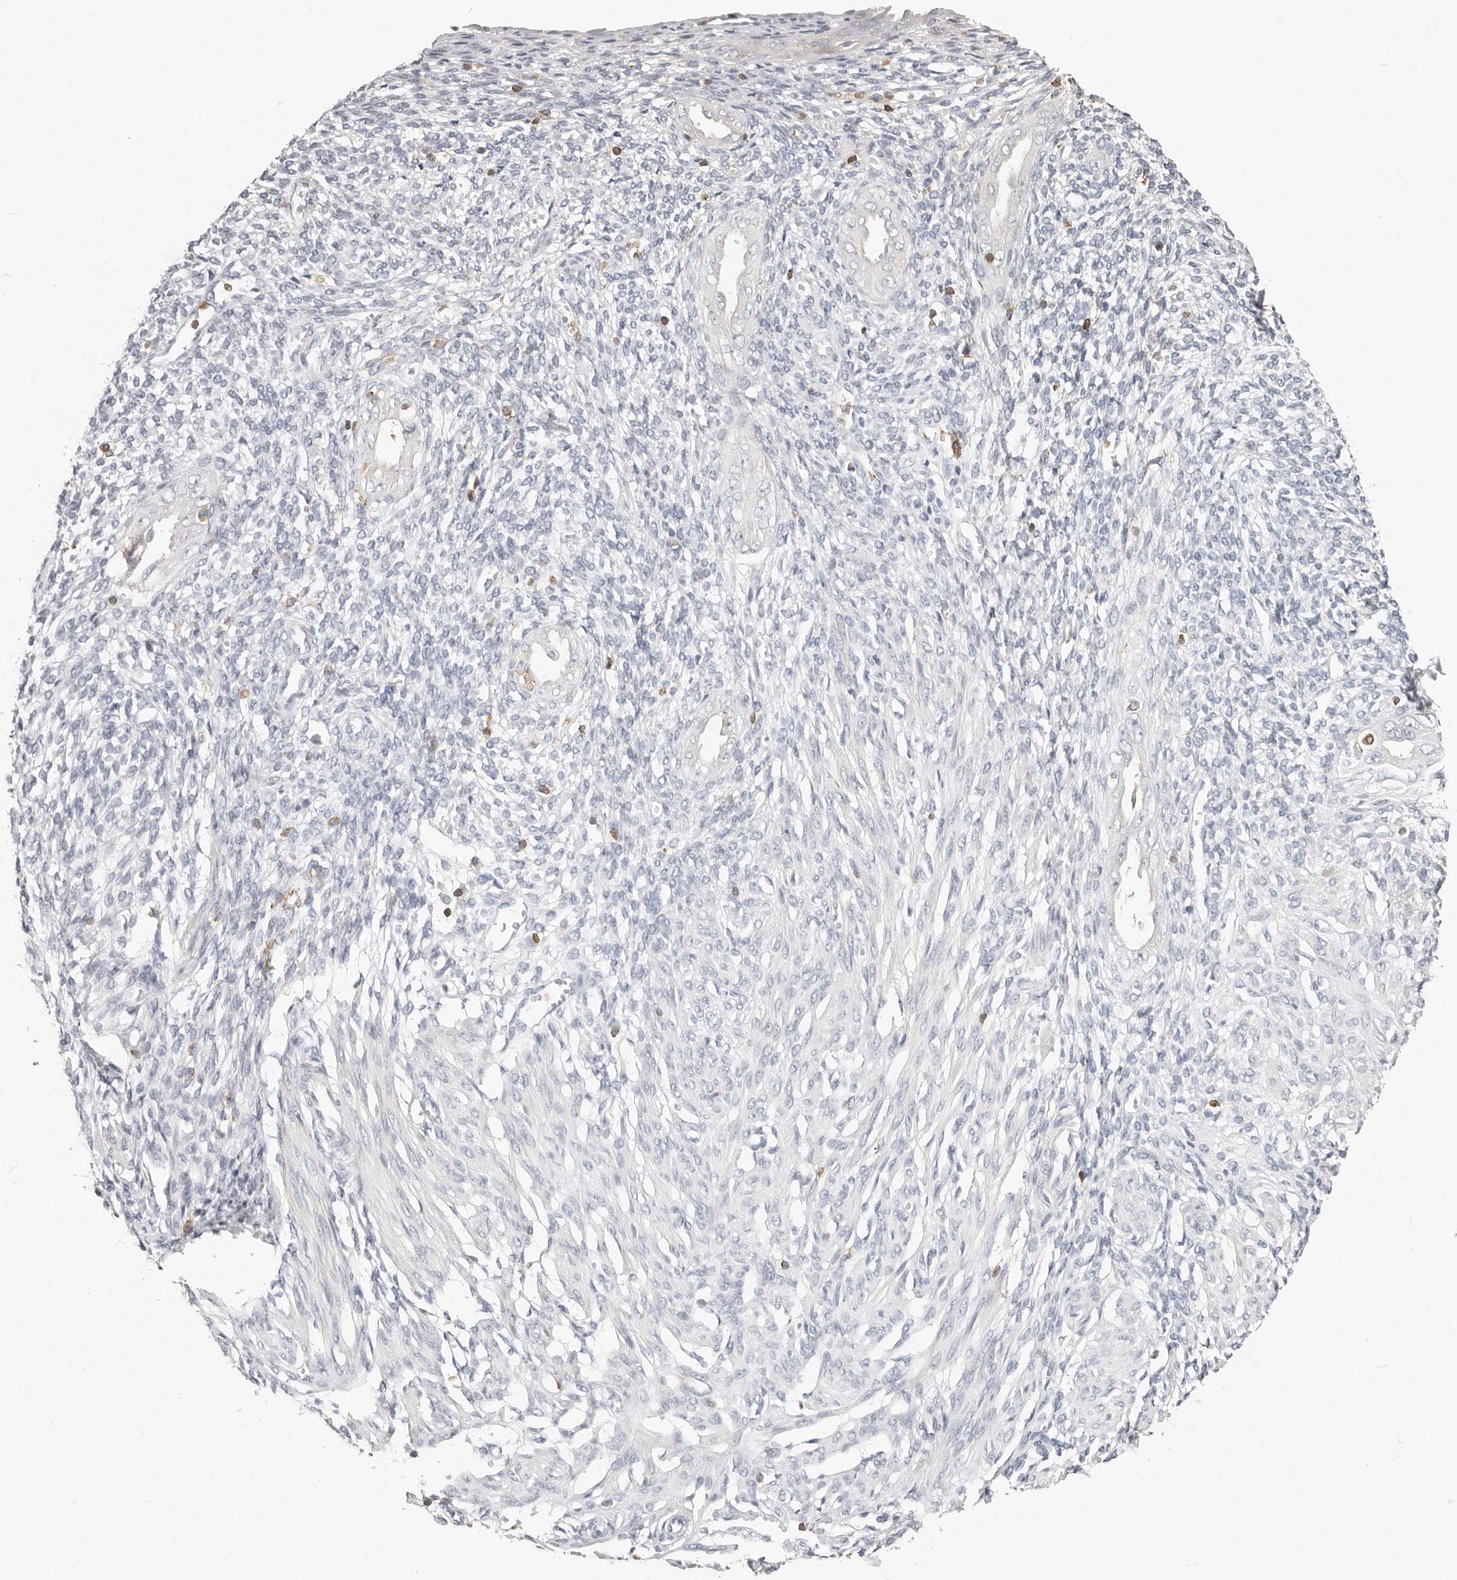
{"staining": {"intensity": "moderate", "quantity": "<25%", "location": "cytoplasmic/membranous"}, "tissue": "endometrium", "cell_type": "Cells in endometrial stroma", "image_type": "normal", "snomed": [{"axis": "morphology", "description": "Normal tissue, NOS"}, {"axis": "topography", "description": "Endometrium"}], "caption": "The image displays immunohistochemical staining of unremarkable endometrium. There is moderate cytoplasmic/membranous staining is appreciated in approximately <25% of cells in endometrial stroma. (DAB (3,3'-diaminobenzidine) IHC with brightfield microscopy, high magnification).", "gene": "TMEM63B", "patient": {"sex": "female", "age": 66}}